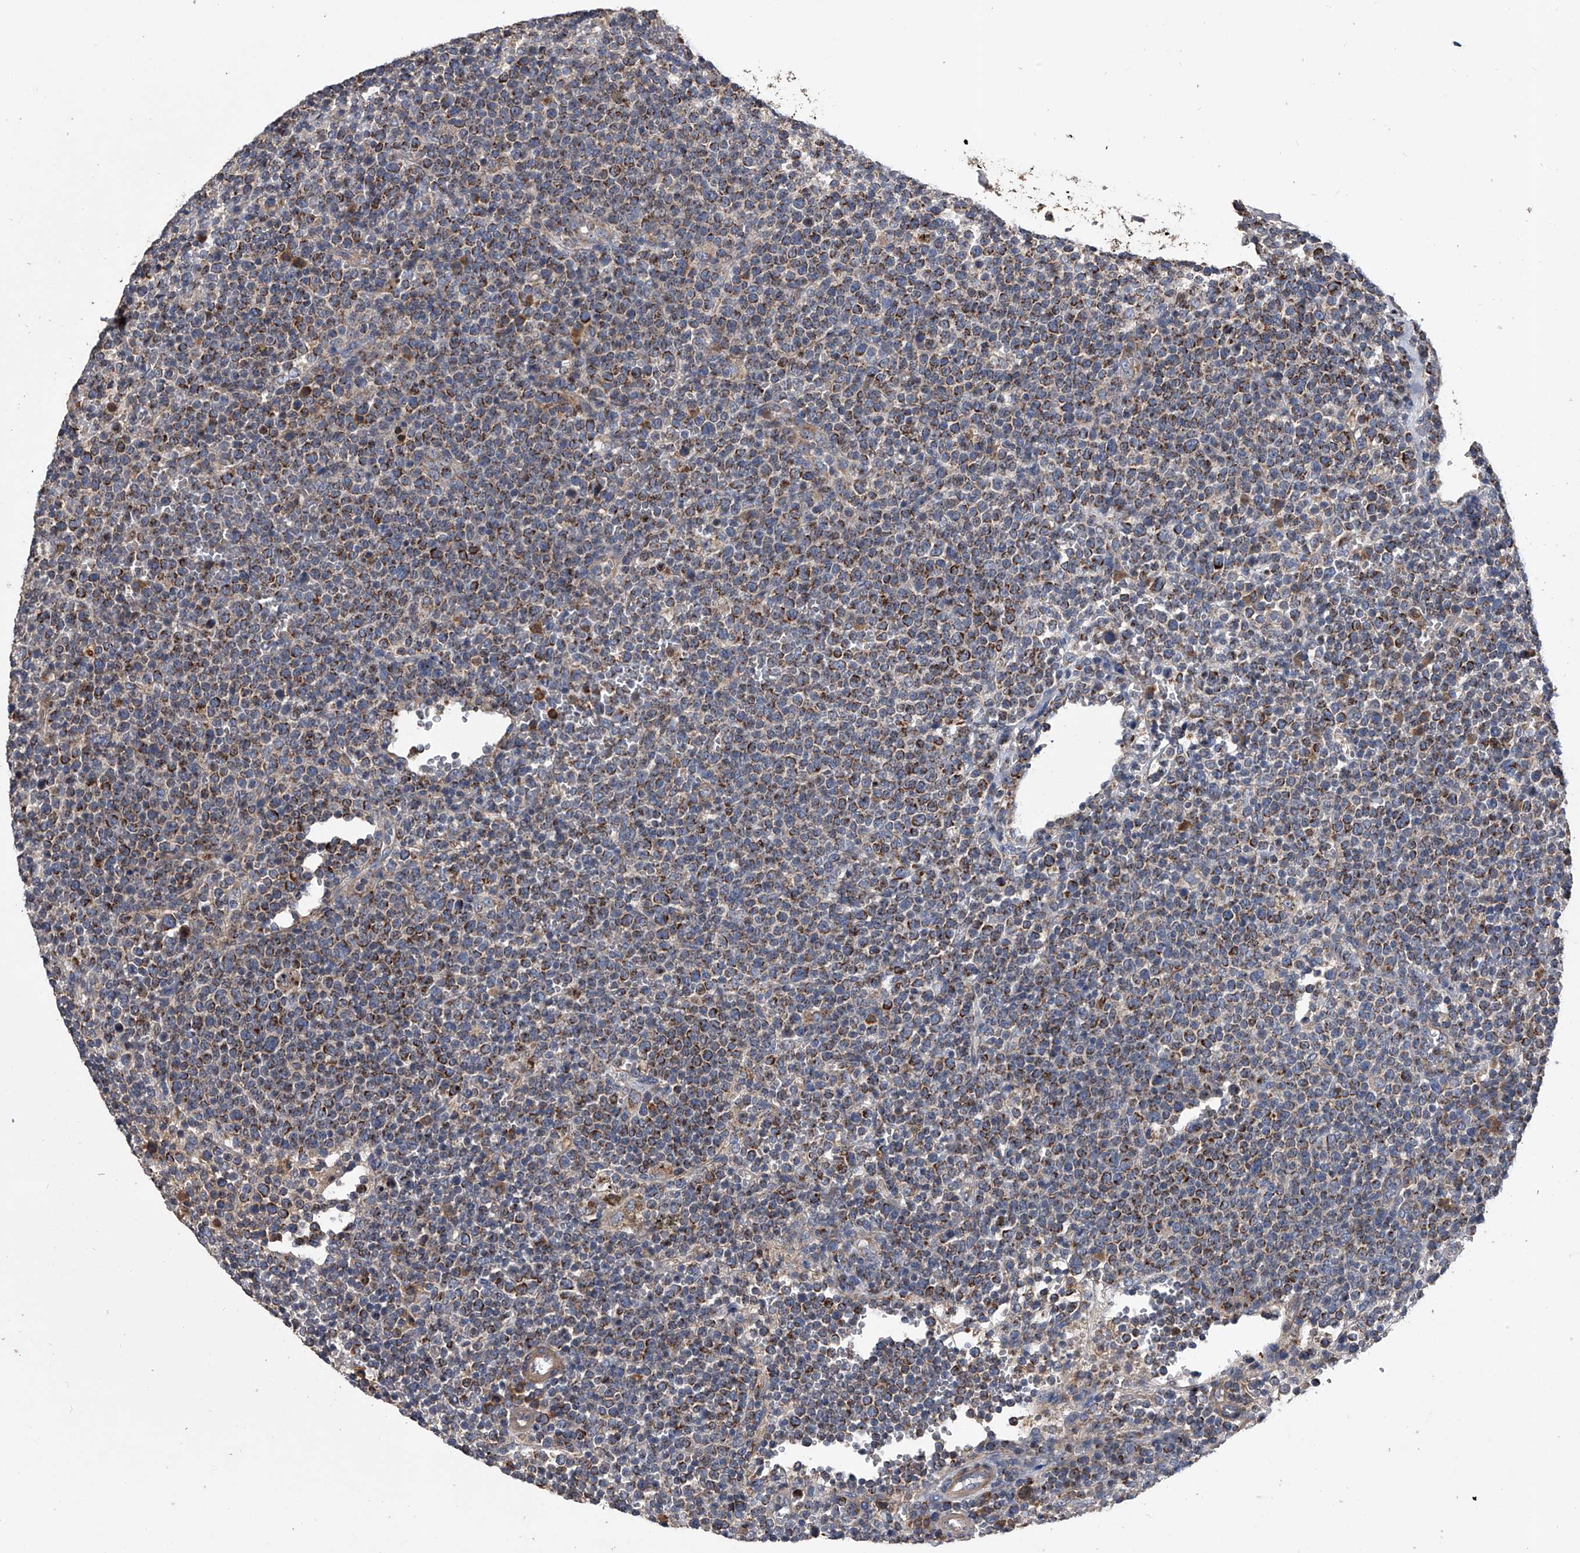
{"staining": {"intensity": "strong", "quantity": ">75%", "location": "cytoplasmic/membranous"}, "tissue": "lymphoma", "cell_type": "Tumor cells", "image_type": "cancer", "snomed": [{"axis": "morphology", "description": "Malignant lymphoma, non-Hodgkin's type, High grade"}, {"axis": "topography", "description": "Lymph node"}], "caption": "High-magnification brightfield microscopy of high-grade malignant lymphoma, non-Hodgkin's type stained with DAB (brown) and counterstained with hematoxylin (blue). tumor cells exhibit strong cytoplasmic/membranous expression is appreciated in about>75% of cells.", "gene": "NRP1", "patient": {"sex": "male", "age": 61}}